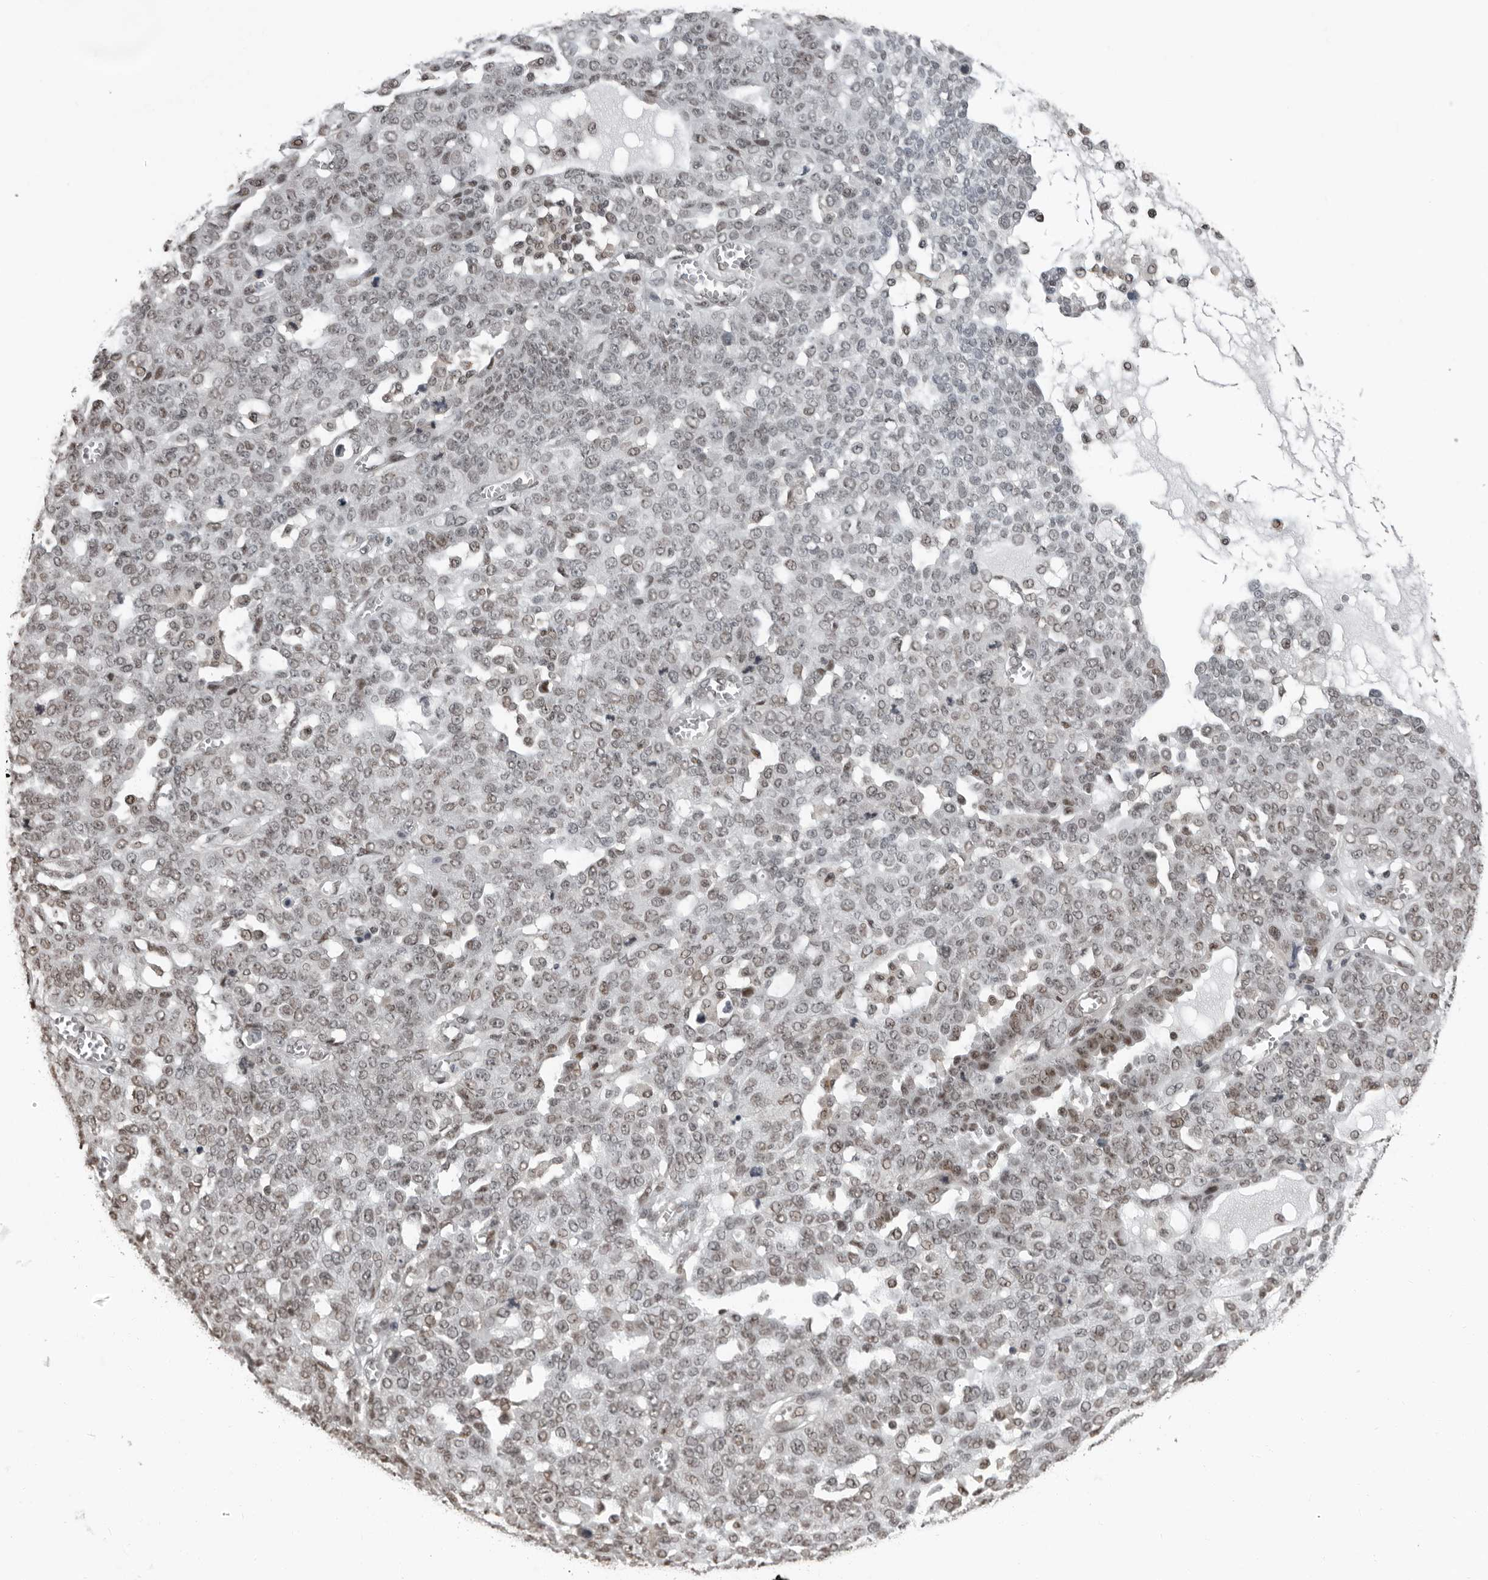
{"staining": {"intensity": "weak", "quantity": "25%-75%", "location": "nuclear"}, "tissue": "ovarian cancer", "cell_type": "Tumor cells", "image_type": "cancer", "snomed": [{"axis": "morphology", "description": "Cystadenocarcinoma, serous, NOS"}, {"axis": "topography", "description": "Soft tissue"}, {"axis": "topography", "description": "Ovary"}], "caption": "Ovarian cancer tissue shows weak nuclear positivity in approximately 25%-75% of tumor cells, visualized by immunohistochemistry. The staining was performed using DAB (3,3'-diaminobenzidine) to visualize the protein expression in brown, while the nuclei were stained in blue with hematoxylin (Magnification: 20x).", "gene": "ORC1", "patient": {"sex": "female", "age": 57}}